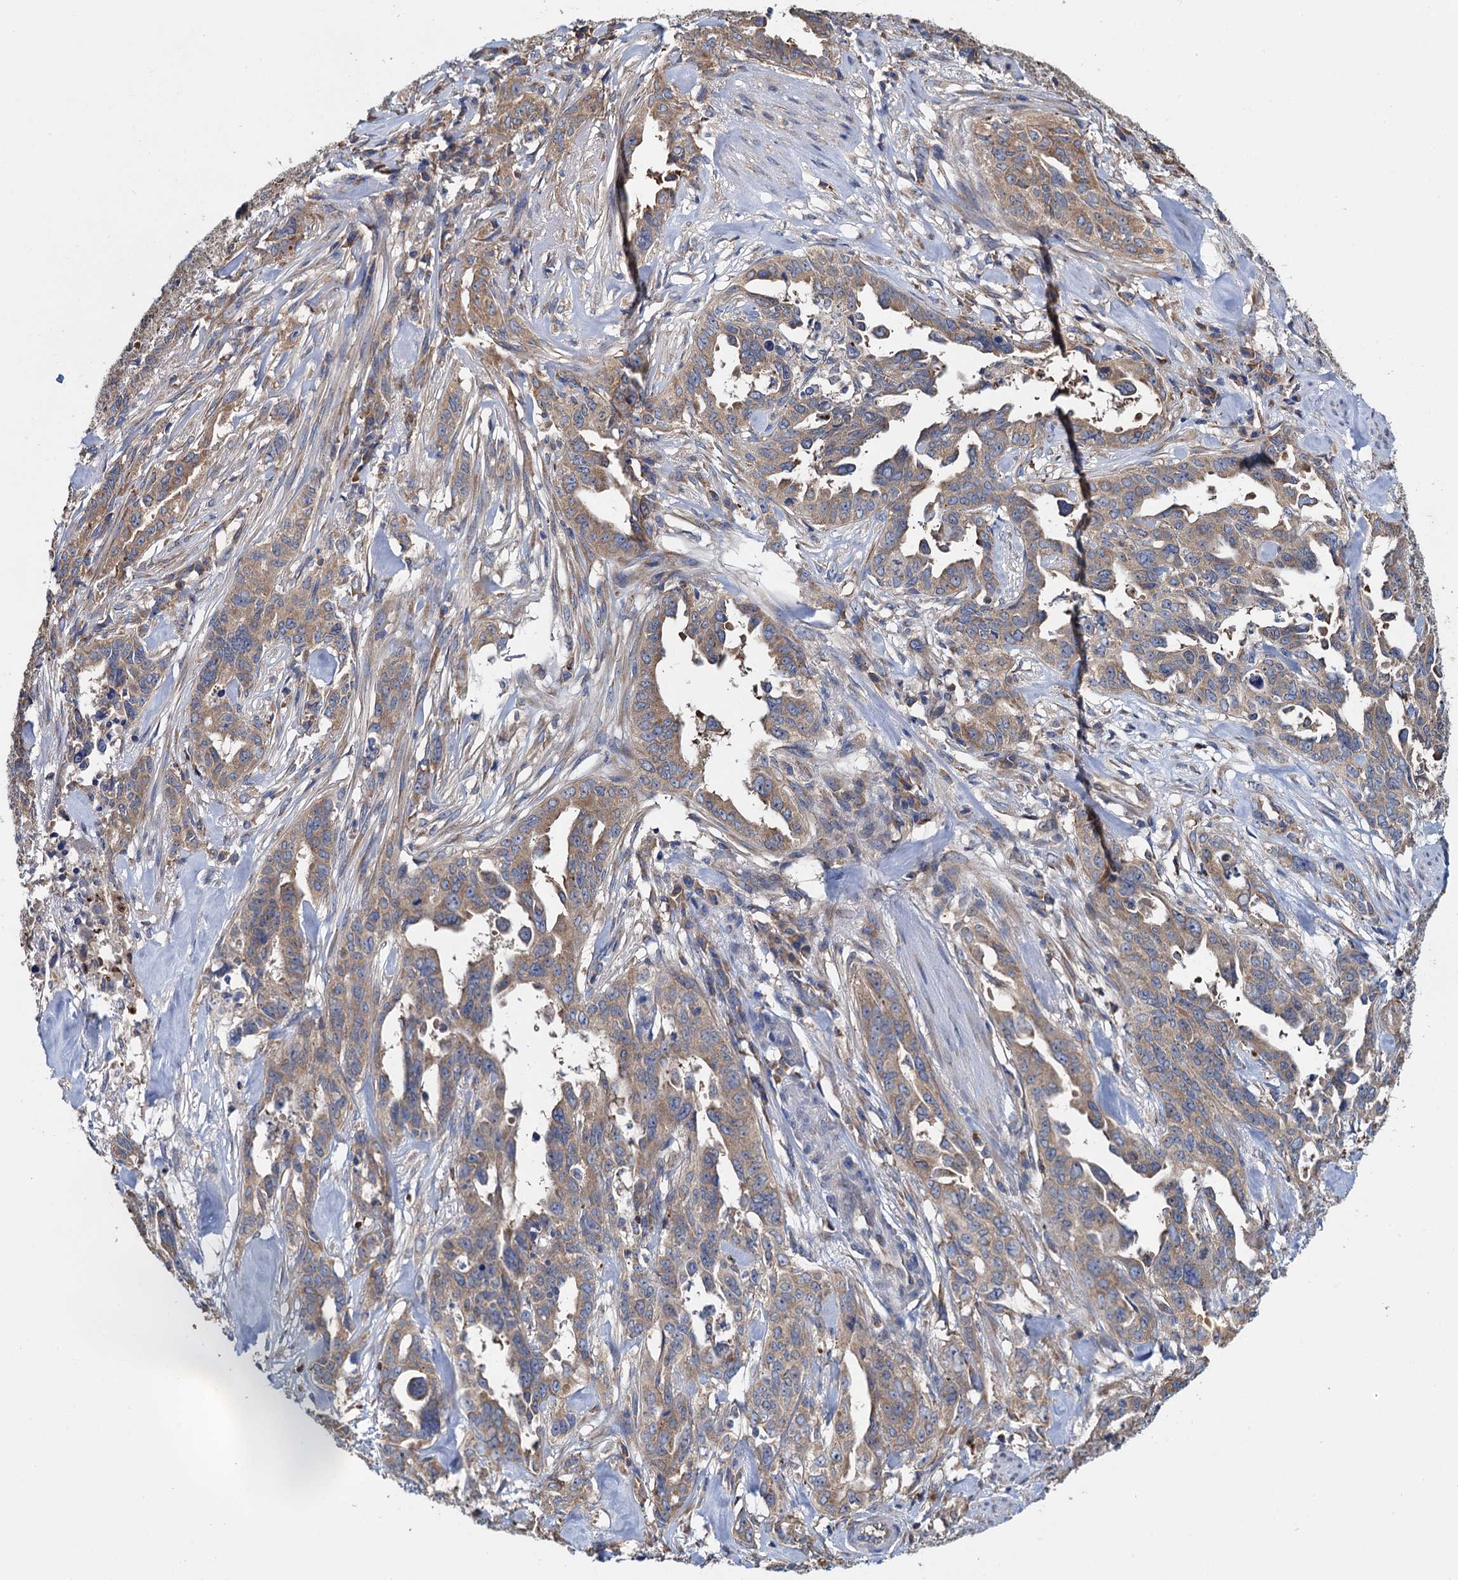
{"staining": {"intensity": "weak", "quantity": ">75%", "location": "cytoplasmic/membranous"}, "tissue": "endometrial cancer", "cell_type": "Tumor cells", "image_type": "cancer", "snomed": [{"axis": "morphology", "description": "Adenocarcinoma, NOS"}, {"axis": "topography", "description": "Endometrium"}], "caption": "Human endometrial cancer (adenocarcinoma) stained with a brown dye reveals weak cytoplasmic/membranous positive positivity in approximately >75% of tumor cells.", "gene": "ADCY9", "patient": {"sex": "female", "age": 65}}